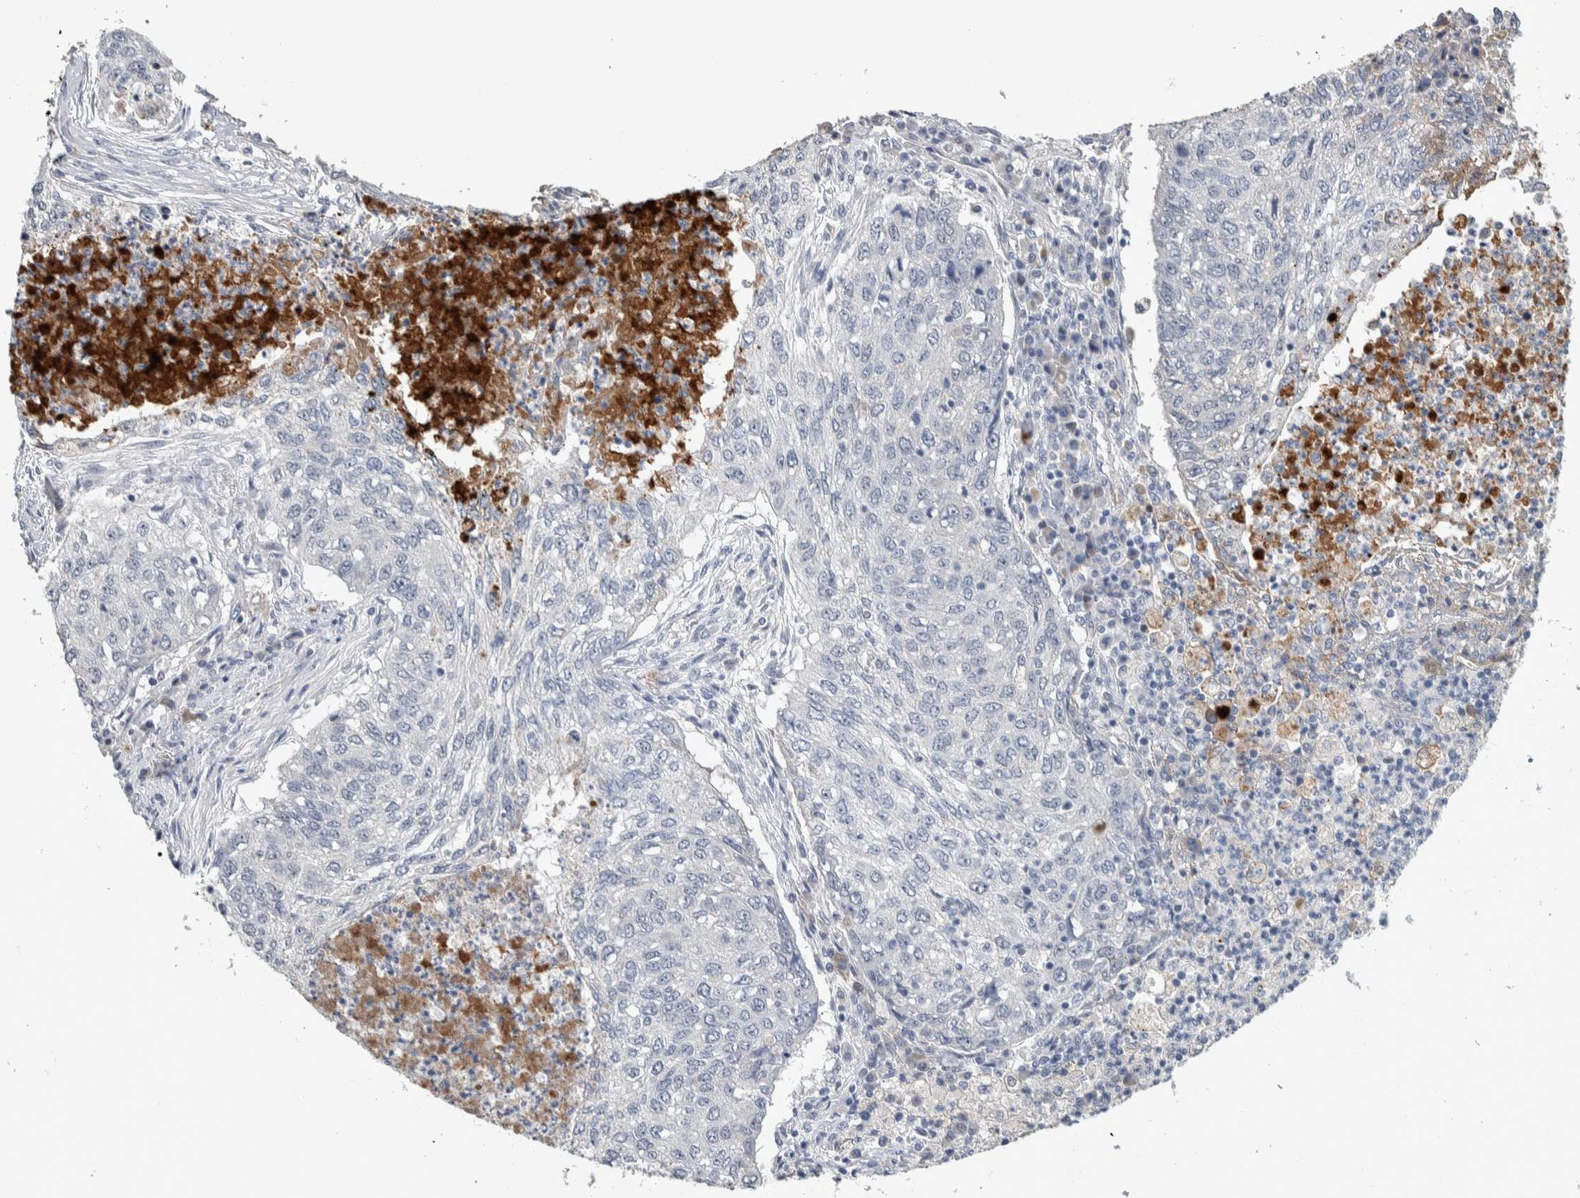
{"staining": {"intensity": "negative", "quantity": "none", "location": "none"}, "tissue": "lung cancer", "cell_type": "Tumor cells", "image_type": "cancer", "snomed": [{"axis": "morphology", "description": "Squamous cell carcinoma, NOS"}, {"axis": "topography", "description": "Lung"}], "caption": "Histopathology image shows no protein positivity in tumor cells of lung cancer (squamous cell carcinoma) tissue. Brightfield microscopy of immunohistochemistry stained with DAB (3,3'-diaminobenzidine) (brown) and hematoxylin (blue), captured at high magnification.", "gene": "TMEM102", "patient": {"sex": "female", "age": 63}}